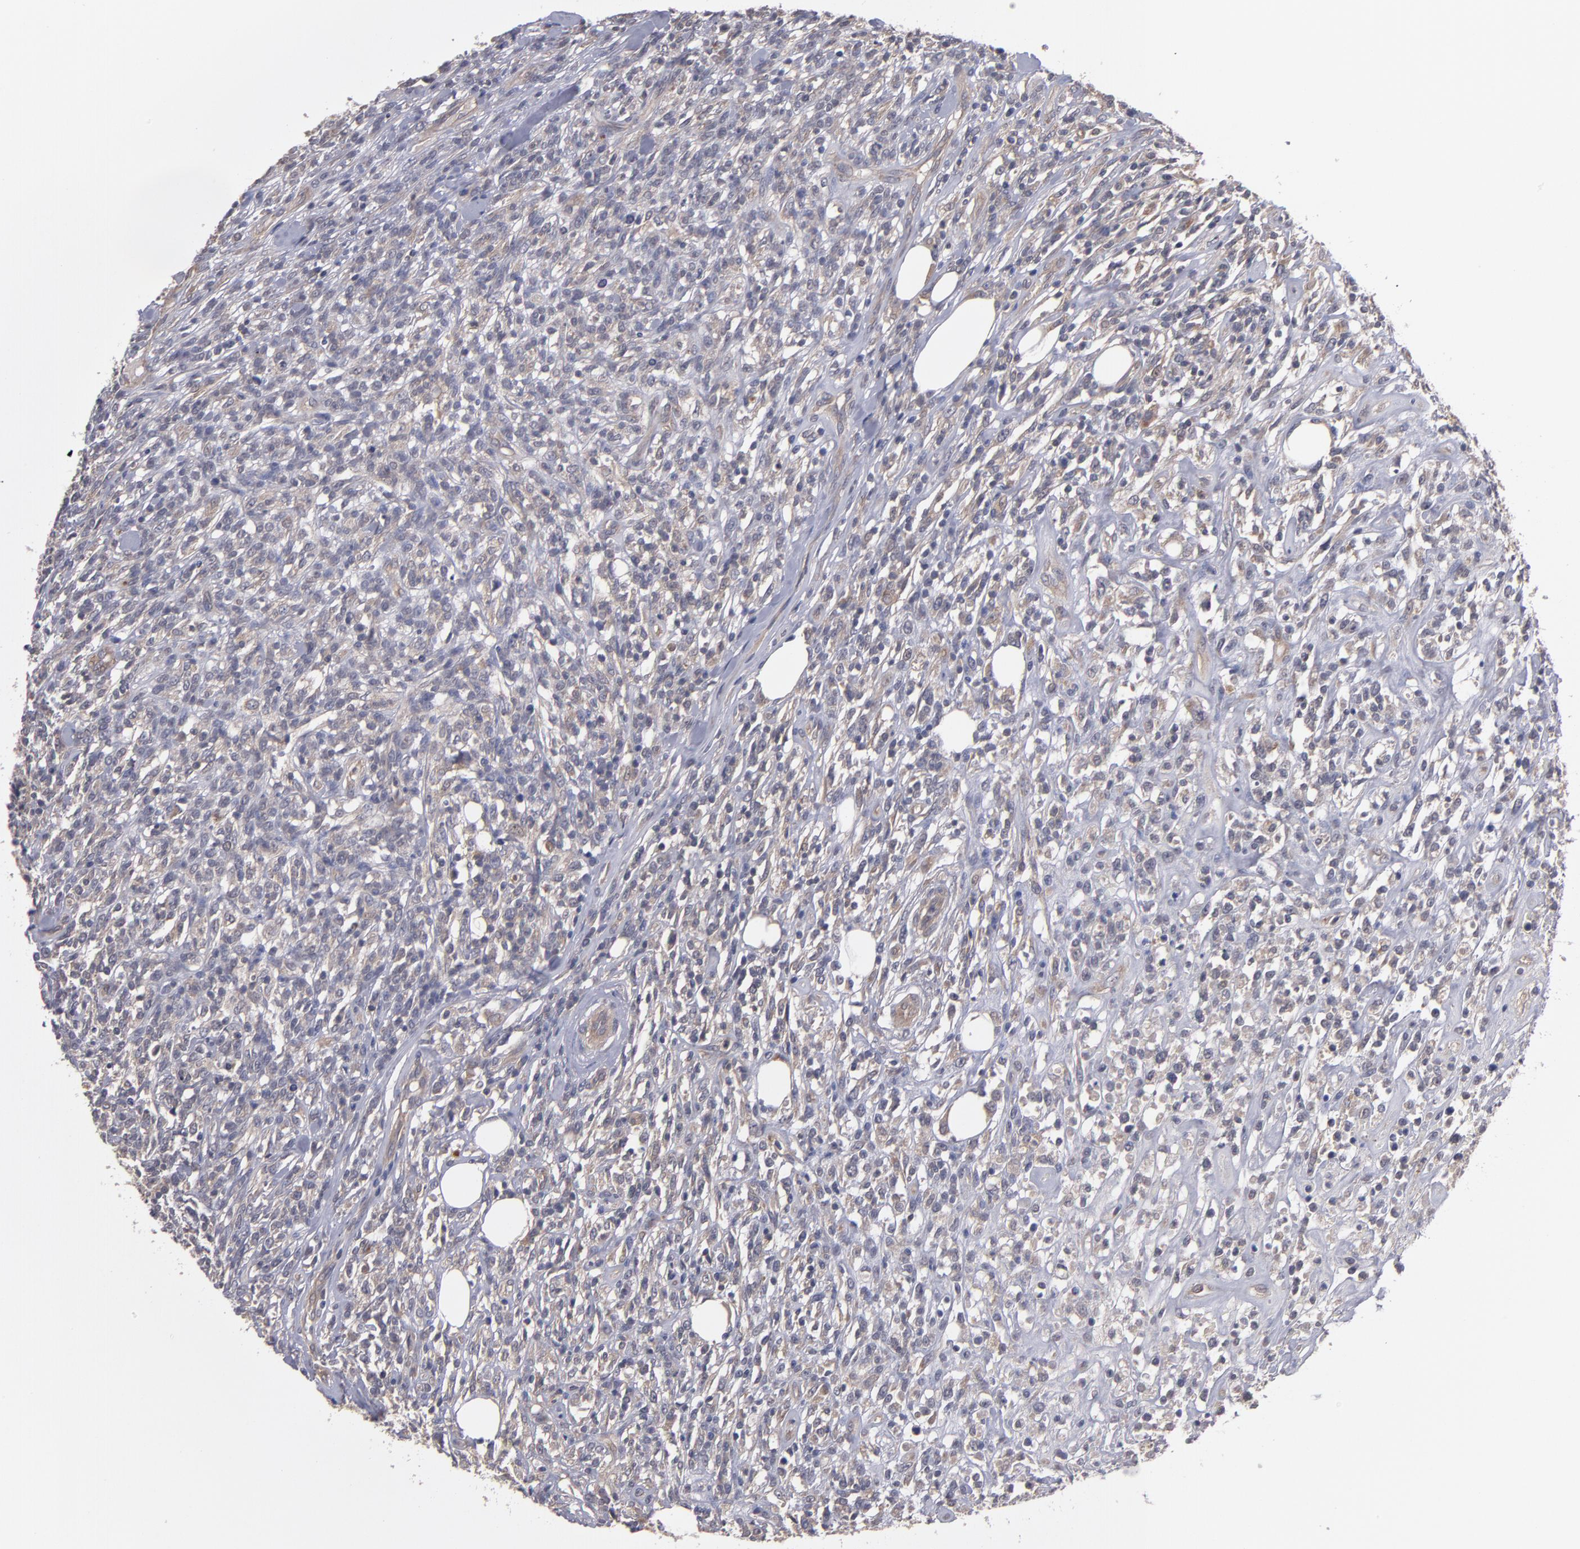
{"staining": {"intensity": "negative", "quantity": "none", "location": "none"}, "tissue": "lymphoma", "cell_type": "Tumor cells", "image_type": "cancer", "snomed": [{"axis": "morphology", "description": "Malignant lymphoma, non-Hodgkin's type, High grade"}, {"axis": "topography", "description": "Lymph node"}], "caption": "A micrograph of lymphoma stained for a protein exhibits no brown staining in tumor cells.", "gene": "CTSO", "patient": {"sex": "female", "age": 73}}